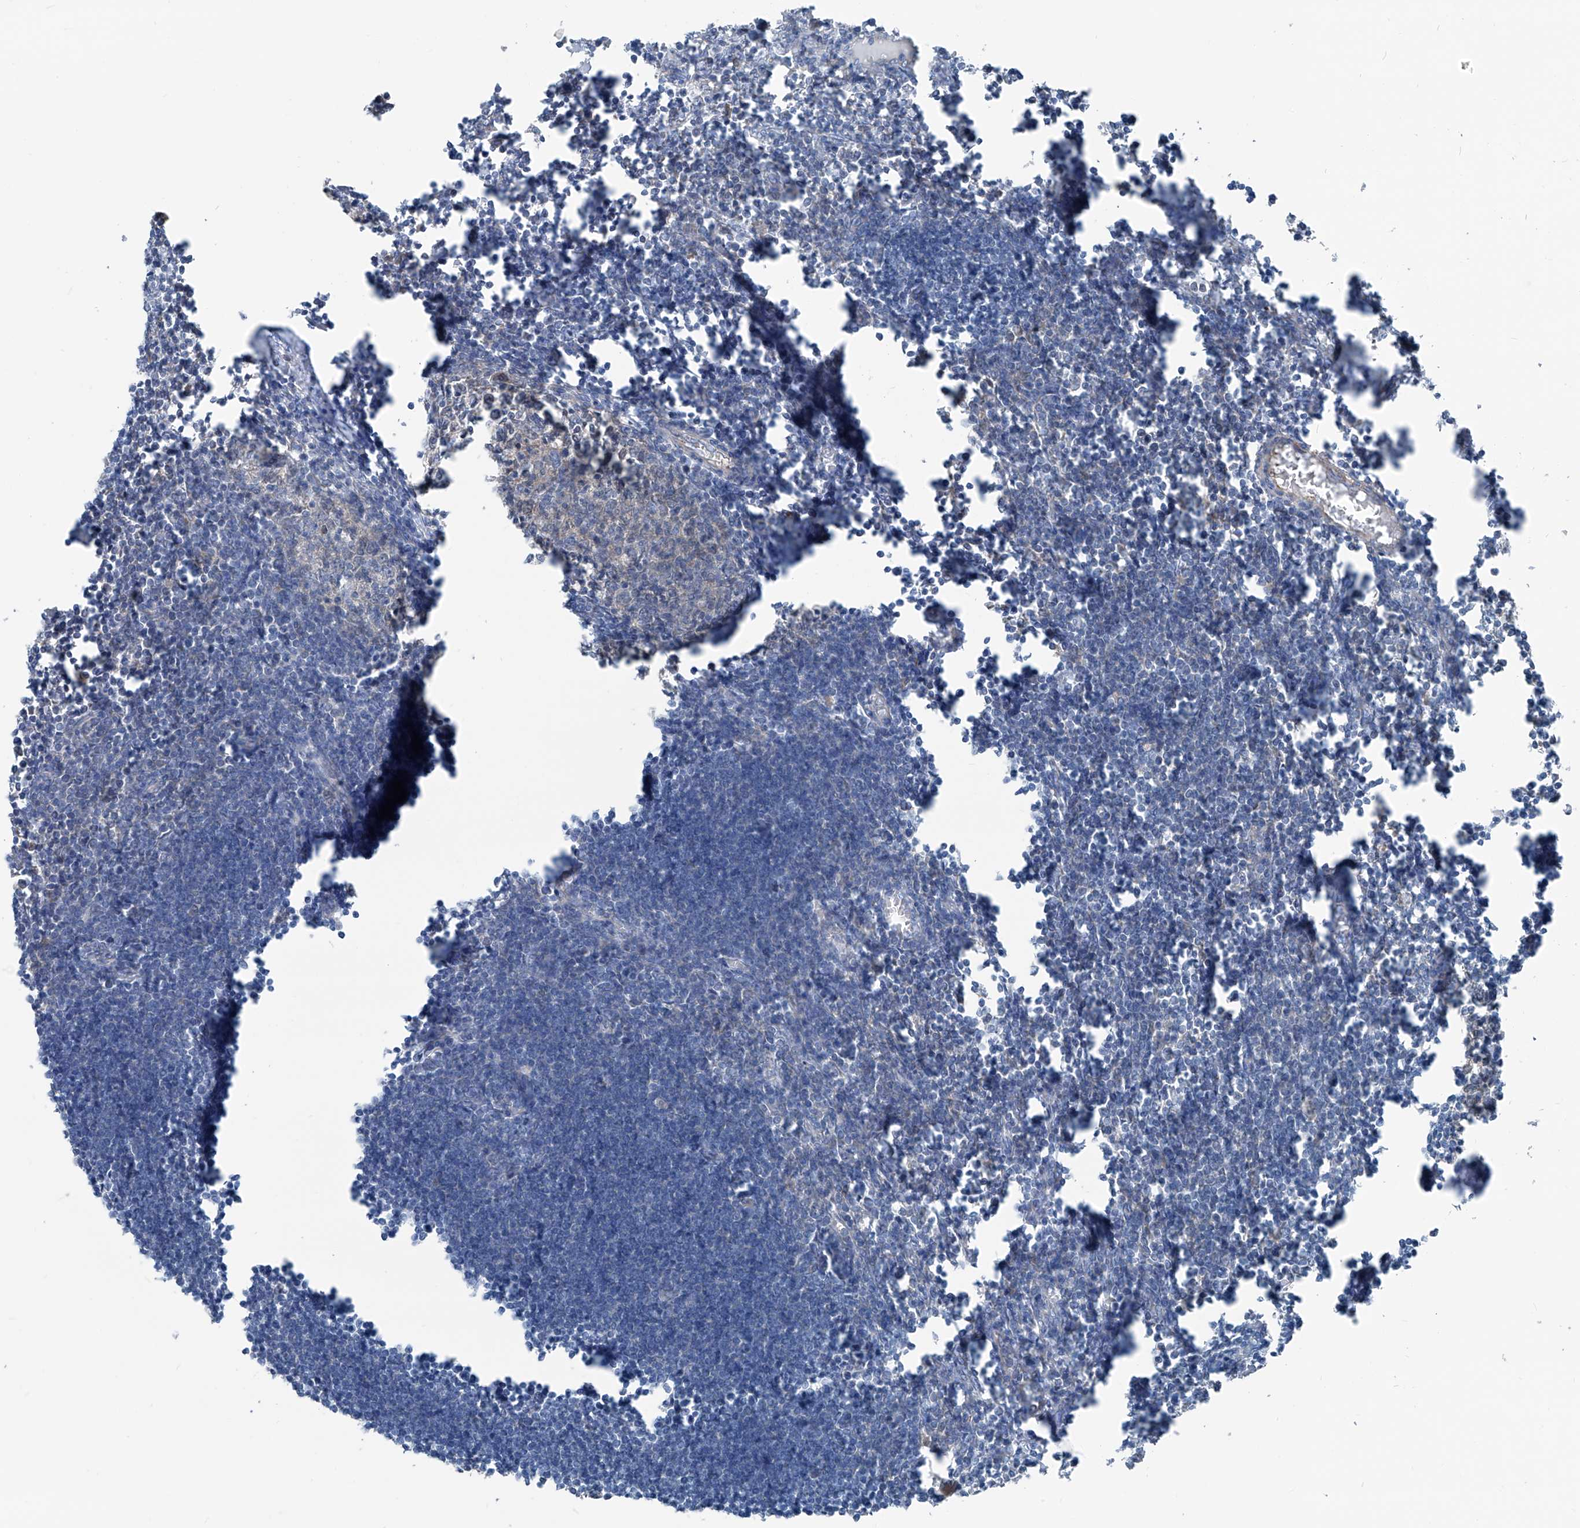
{"staining": {"intensity": "weak", "quantity": "<25%", "location": "cytoplasmic/membranous,nuclear"}, "tissue": "lymph node", "cell_type": "Germinal center cells", "image_type": "normal", "snomed": [{"axis": "morphology", "description": "Normal tissue, NOS"}, {"axis": "morphology", "description": "Malignant melanoma, Metastatic site"}, {"axis": "topography", "description": "Lymph node"}], "caption": "Immunohistochemistry (IHC) of normal human lymph node displays no expression in germinal center cells.", "gene": "HSPB11", "patient": {"sex": "male", "age": 41}}